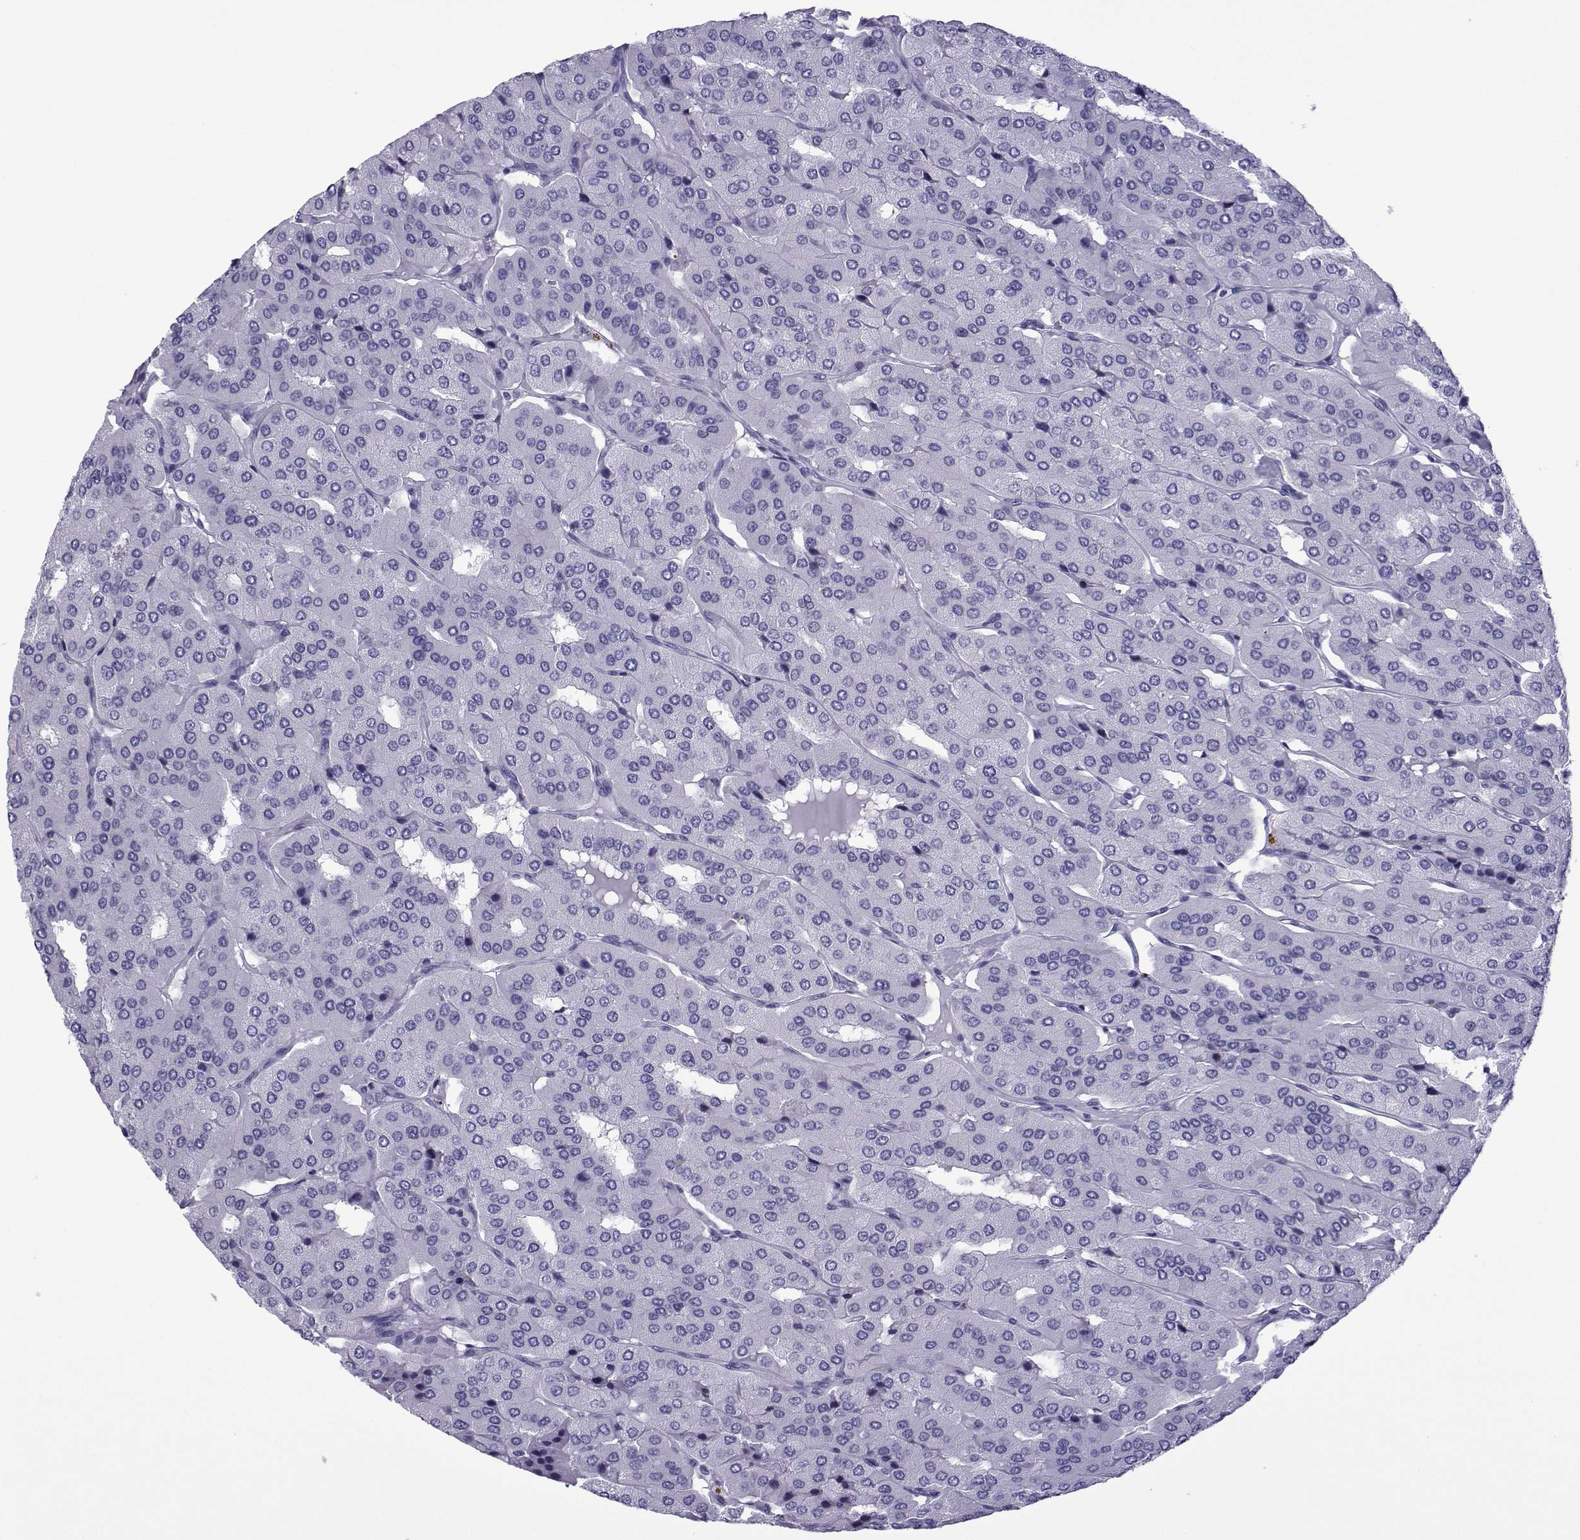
{"staining": {"intensity": "negative", "quantity": "none", "location": "none"}, "tissue": "parathyroid gland", "cell_type": "Glandular cells", "image_type": "normal", "snomed": [{"axis": "morphology", "description": "Normal tissue, NOS"}, {"axis": "morphology", "description": "Adenoma, NOS"}, {"axis": "topography", "description": "Parathyroid gland"}], "caption": "Human parathyroid gland stained for a protein using IHC reveals no expression in glandular cells.", "gene": "SPANXA1", "patient": {"sex": "female", "age": 86}}